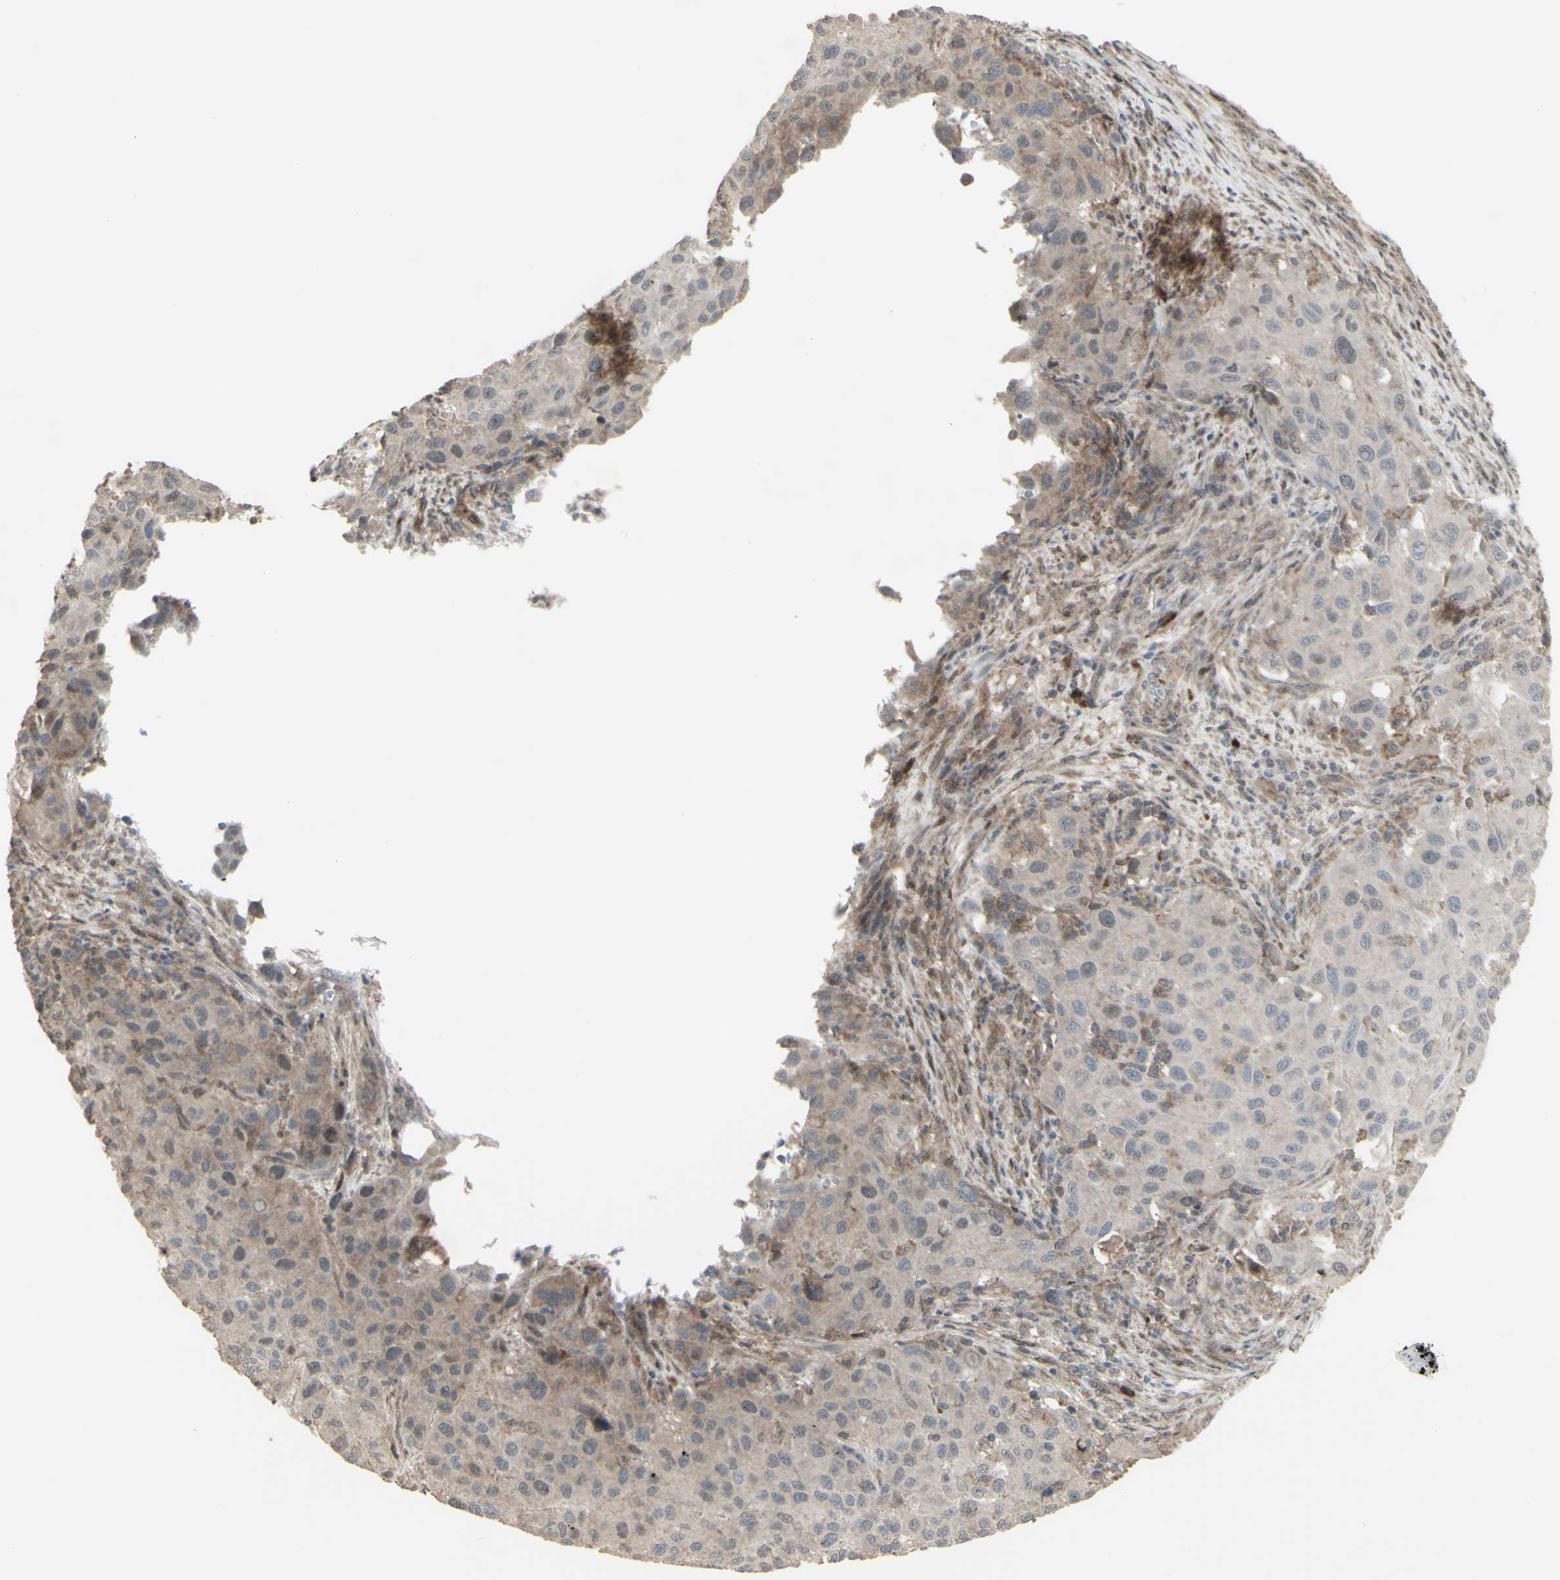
{"staining": {"intensity": "weak", "quantity": "25%-75%", "location": "cytoplasmic/membranous"}, "tissue": "melanoma", "cell_type": "Tumor cells", "image_type": "cancer", "snomed": [{"axis": "morphology", "description": "Malignant melanoma, Metastatic site"}, {"axis": "topography", "description": "Lymph node"}], "caption": "Immunohistochemical staining of human malignant melanoma (metastatic site) reveals low levels of weak cytoplasmic/membranous protein expression in about 25%-75% of tumor cells. (DAB (3,3'-diaminobenzidine) = brown stain, brightfield microscopy at high magnification).", "gene": "CD33", "patient": {"sex": "male", "age": 61}}